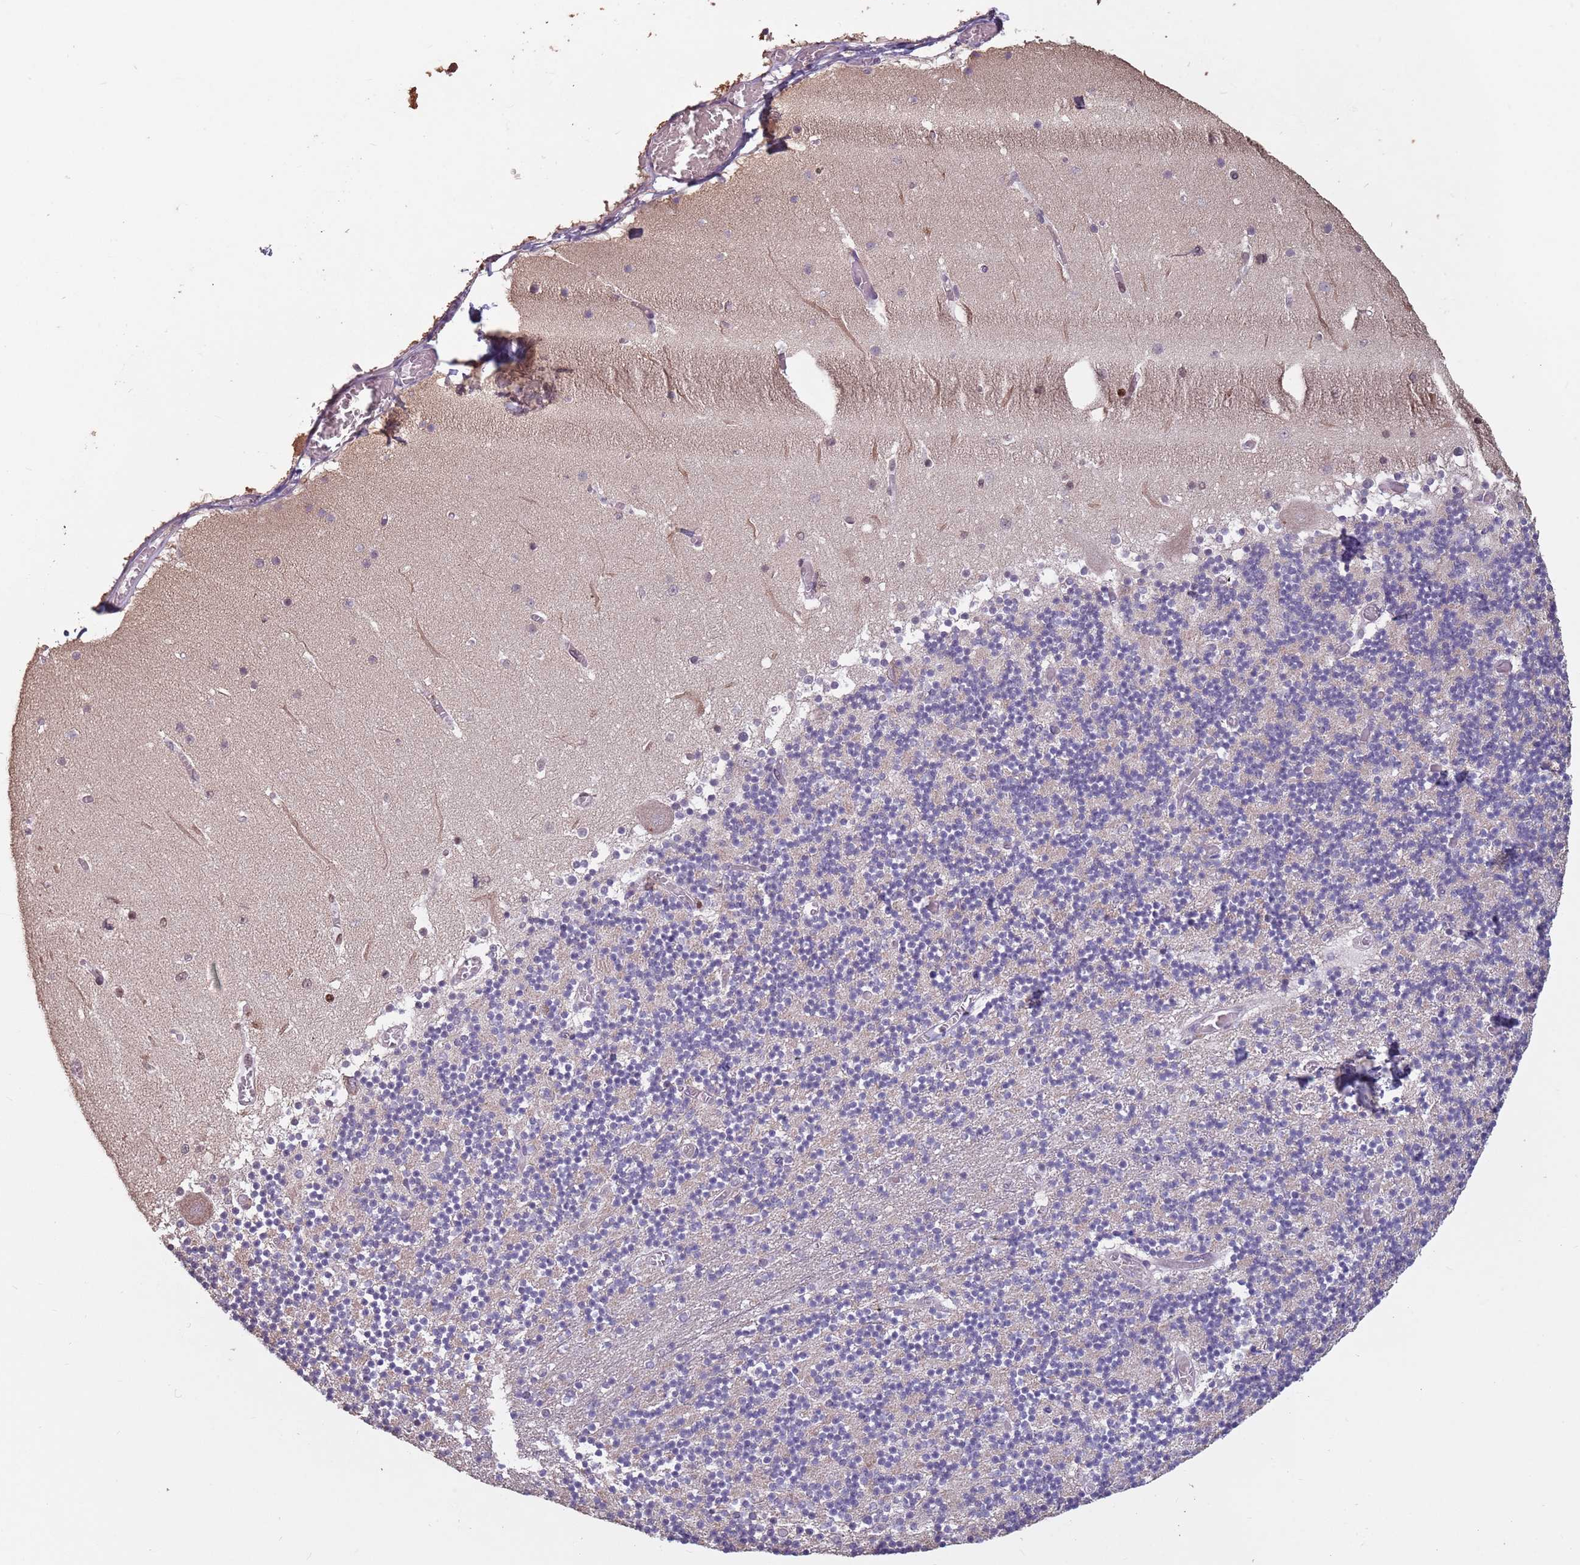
{"staining": {"intensity": "negative", "quantity": "none", "location": "none"}, "tissue": "cerebellum", "cell_type": "Cells in granular layer", "image_type": "normal", "snomed": [{"axis": "morphology", "description": "Normal tissue, NOS"}, {"axis": "topography", "description": "Cerebellum"}], "caption": "High magnification brightfield microscopy of unremarkable cerebellum stained with DAB (3,3'-diaminobenzidine) (brown) and counterstained with hematoxylin (blue): cells in granular layer show no significant positivity. The staining is performed using DAB brown chromogen with nuclei counter-stained in using hematoxylin.", "gene": "MBD3L1", "patient": {"sex": "female", "age": 28}}